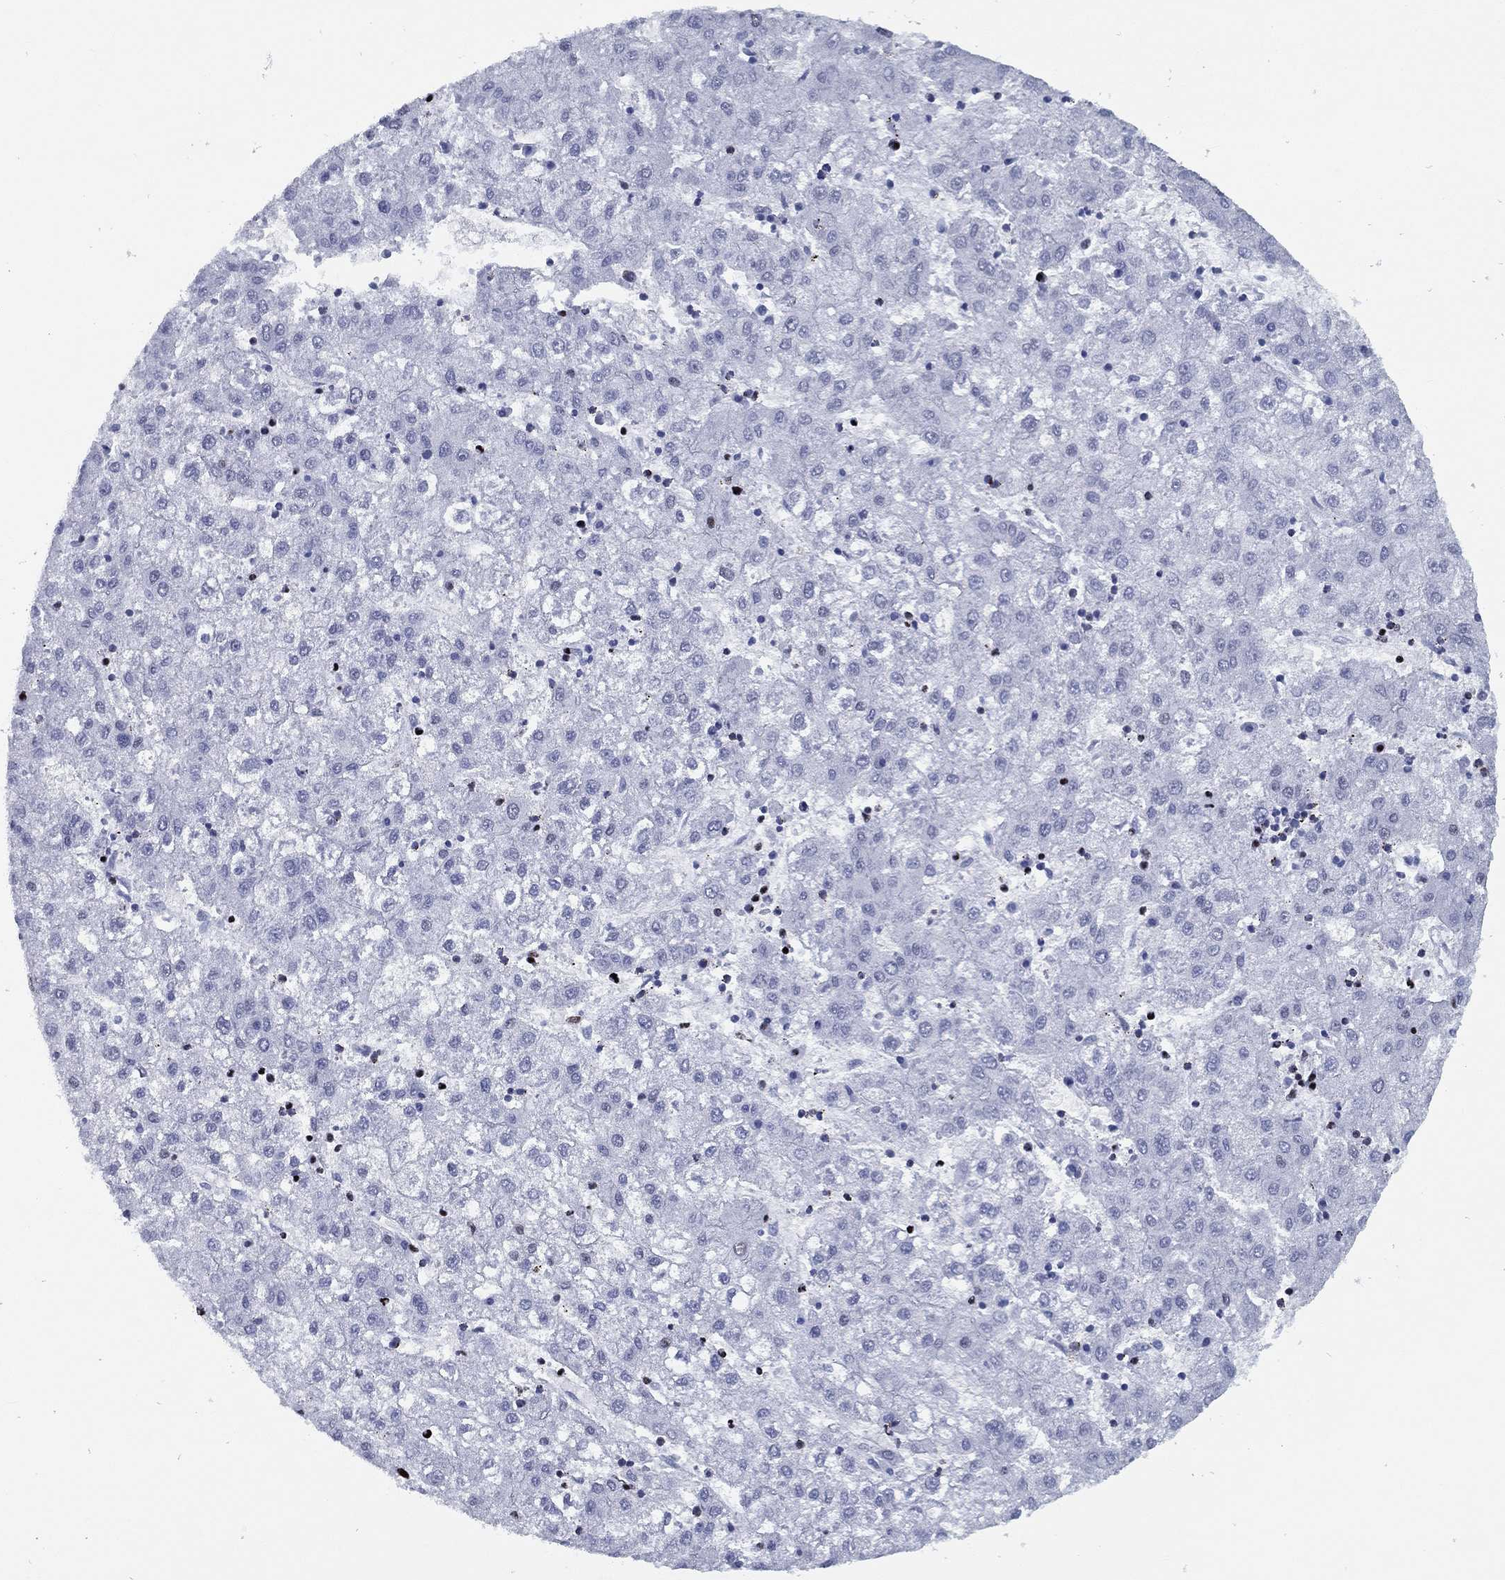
{"staining": {"intensity": "negative", "quantity": "none", "location": "none"}, "tissue": "liver cancer", "cell_type": "Tumor cells", "image_type": "cancer", "snomed": [{"axis": "morphology", "description": "Carcinoma, Hepatocellular, NOS"}, {"axis": "topography", "description": "Liver"}], "caption": "A photomicrograph of liver cancer (hepatocellular carcinoma) stained for a protein shows no brown staining in tumor cells.", "gene": "CYB561D2", "patient": {"sex": "male", "age": 72}}